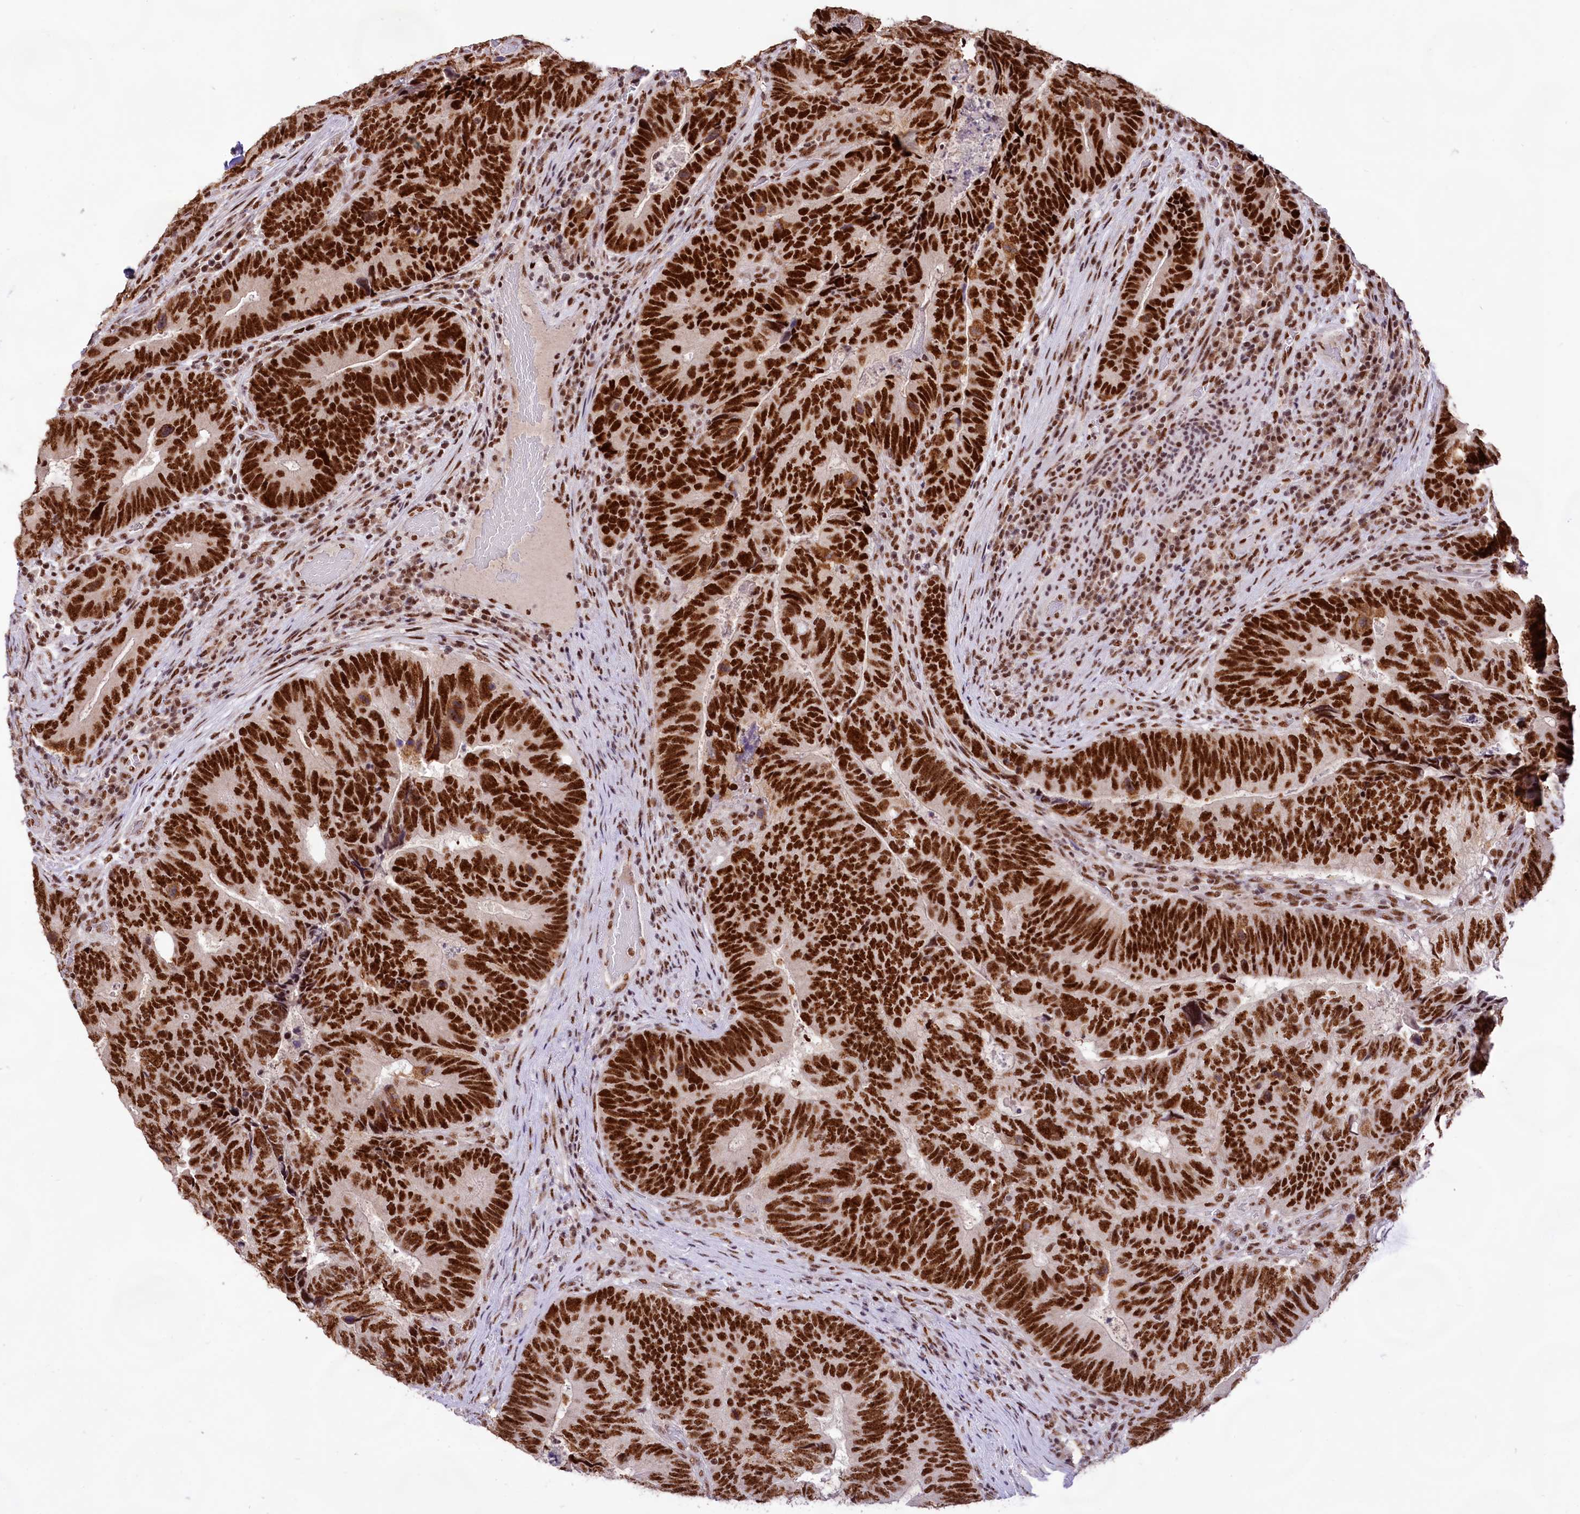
{"staining": {"intensity": "strong", "quantity": ">75%", "location": "nuclear"}, "tissue": "colorectal cancer", "cell_type": "Tumor cells", "image_type": "cancer", "snomed": [{"axis": "morphology", "description": "Adenocarcinoma, NOS"}, {"axis": "topography", "description": "Colon"}], "caption": "This photomicrograph exhibits immunohistochemistry (IHC) staining of human adenocarcinoma (colorectal), with high strong nuclear positivity in about >75% of tumor cells.", "gene": "HIRA", "patient": {"sex": "female", "age": 67}}